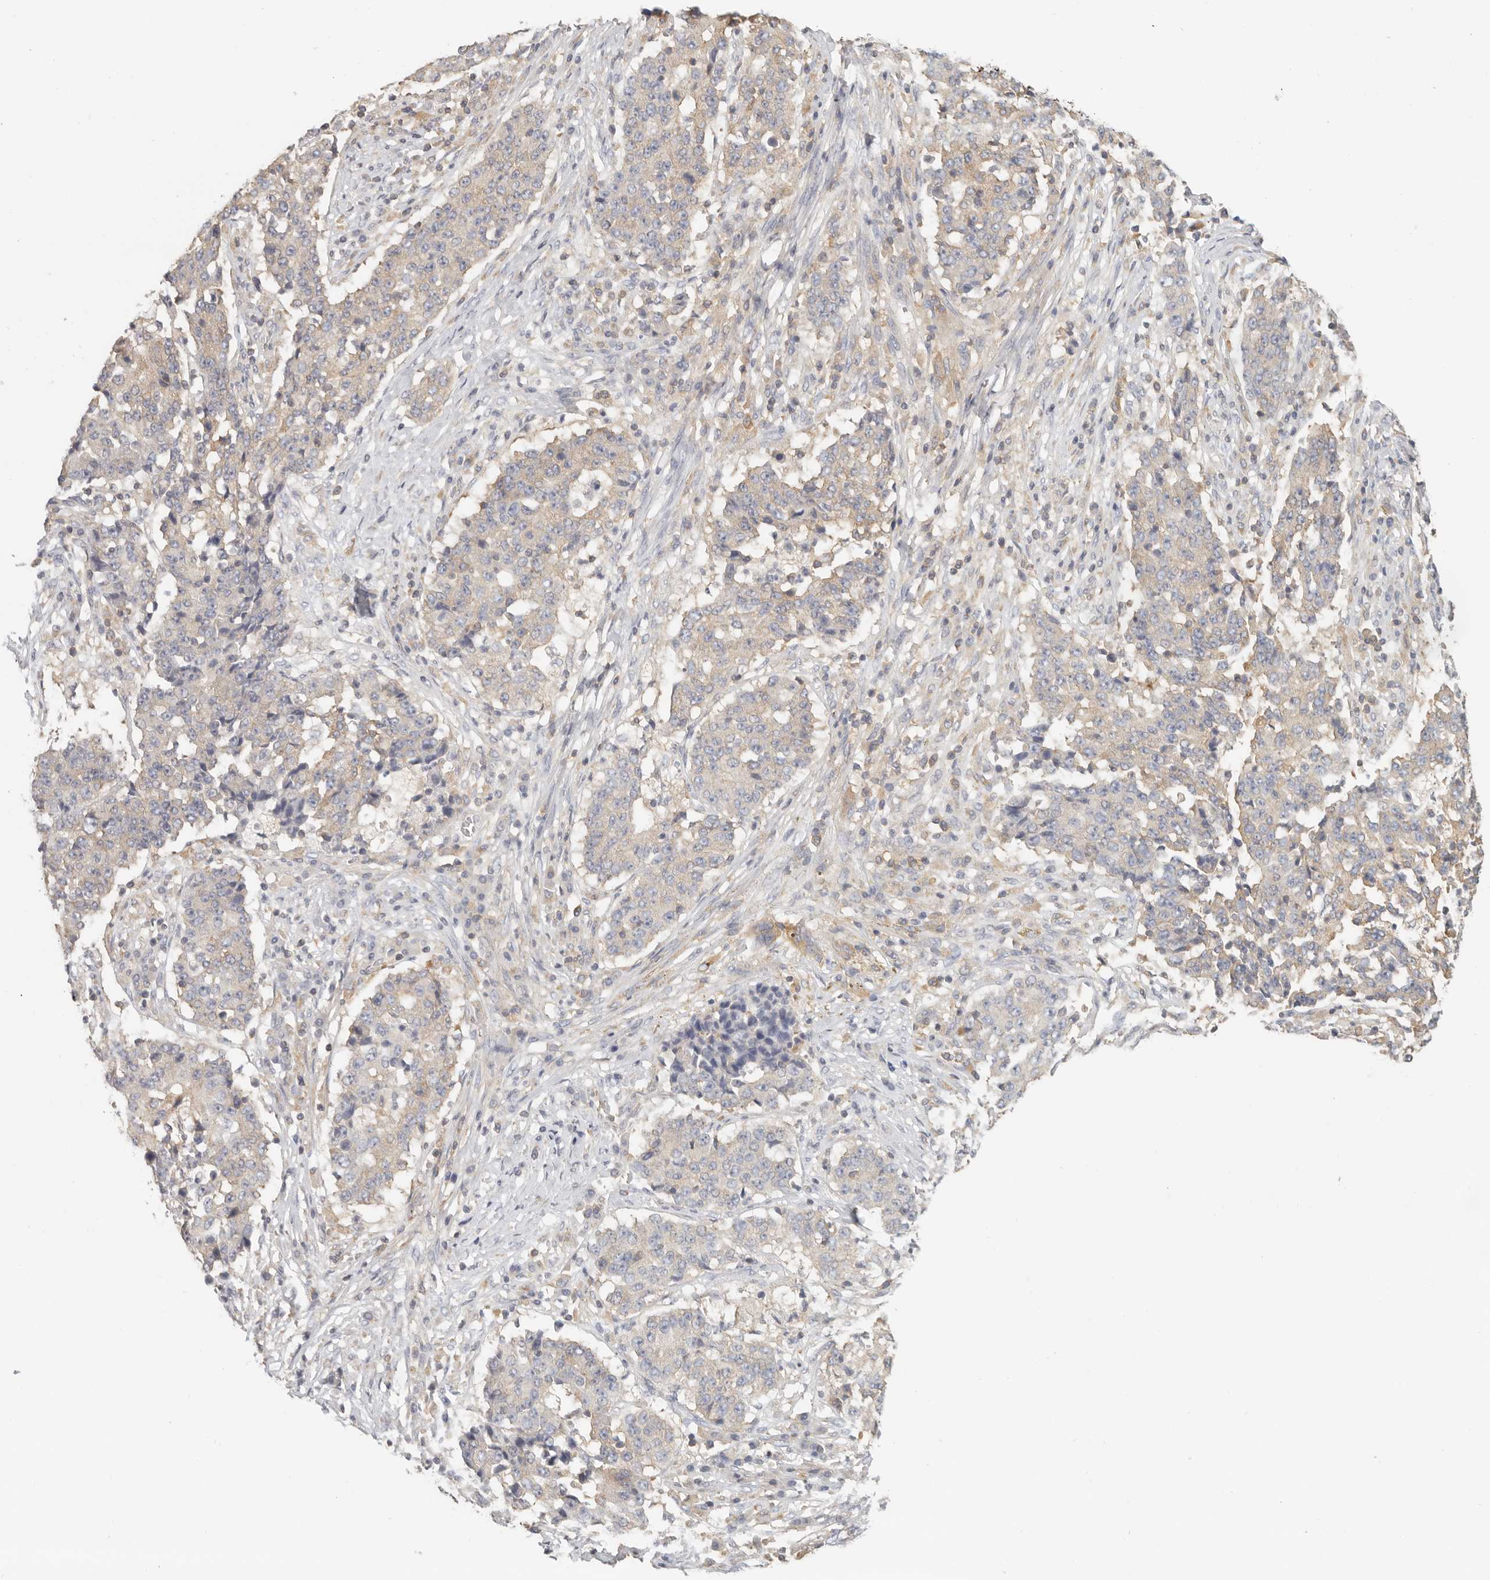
{"staining": {"intensity": "weak", "quantity": "<25%", "location": "cytoplasmic/membranous"}, "tissue": "stomach cancer", "cell_type": "Tumor cells", "image_type": "cancer", "snomed": [{"axis": "morphology", "description": "Adenocarcinoma, NOS"}, {"axis": "topography", "description": "Stomach"}], "caption": "This photomicrograph is of stomach adenocarcinoma stained with immunohistochemistry (IHC) to label a protein in brown with the nuclei are counter-stained blue. There is no expression in tumor cells.", "gene": "ANXA9", "patient": {"sex": "male", "age": 59}}